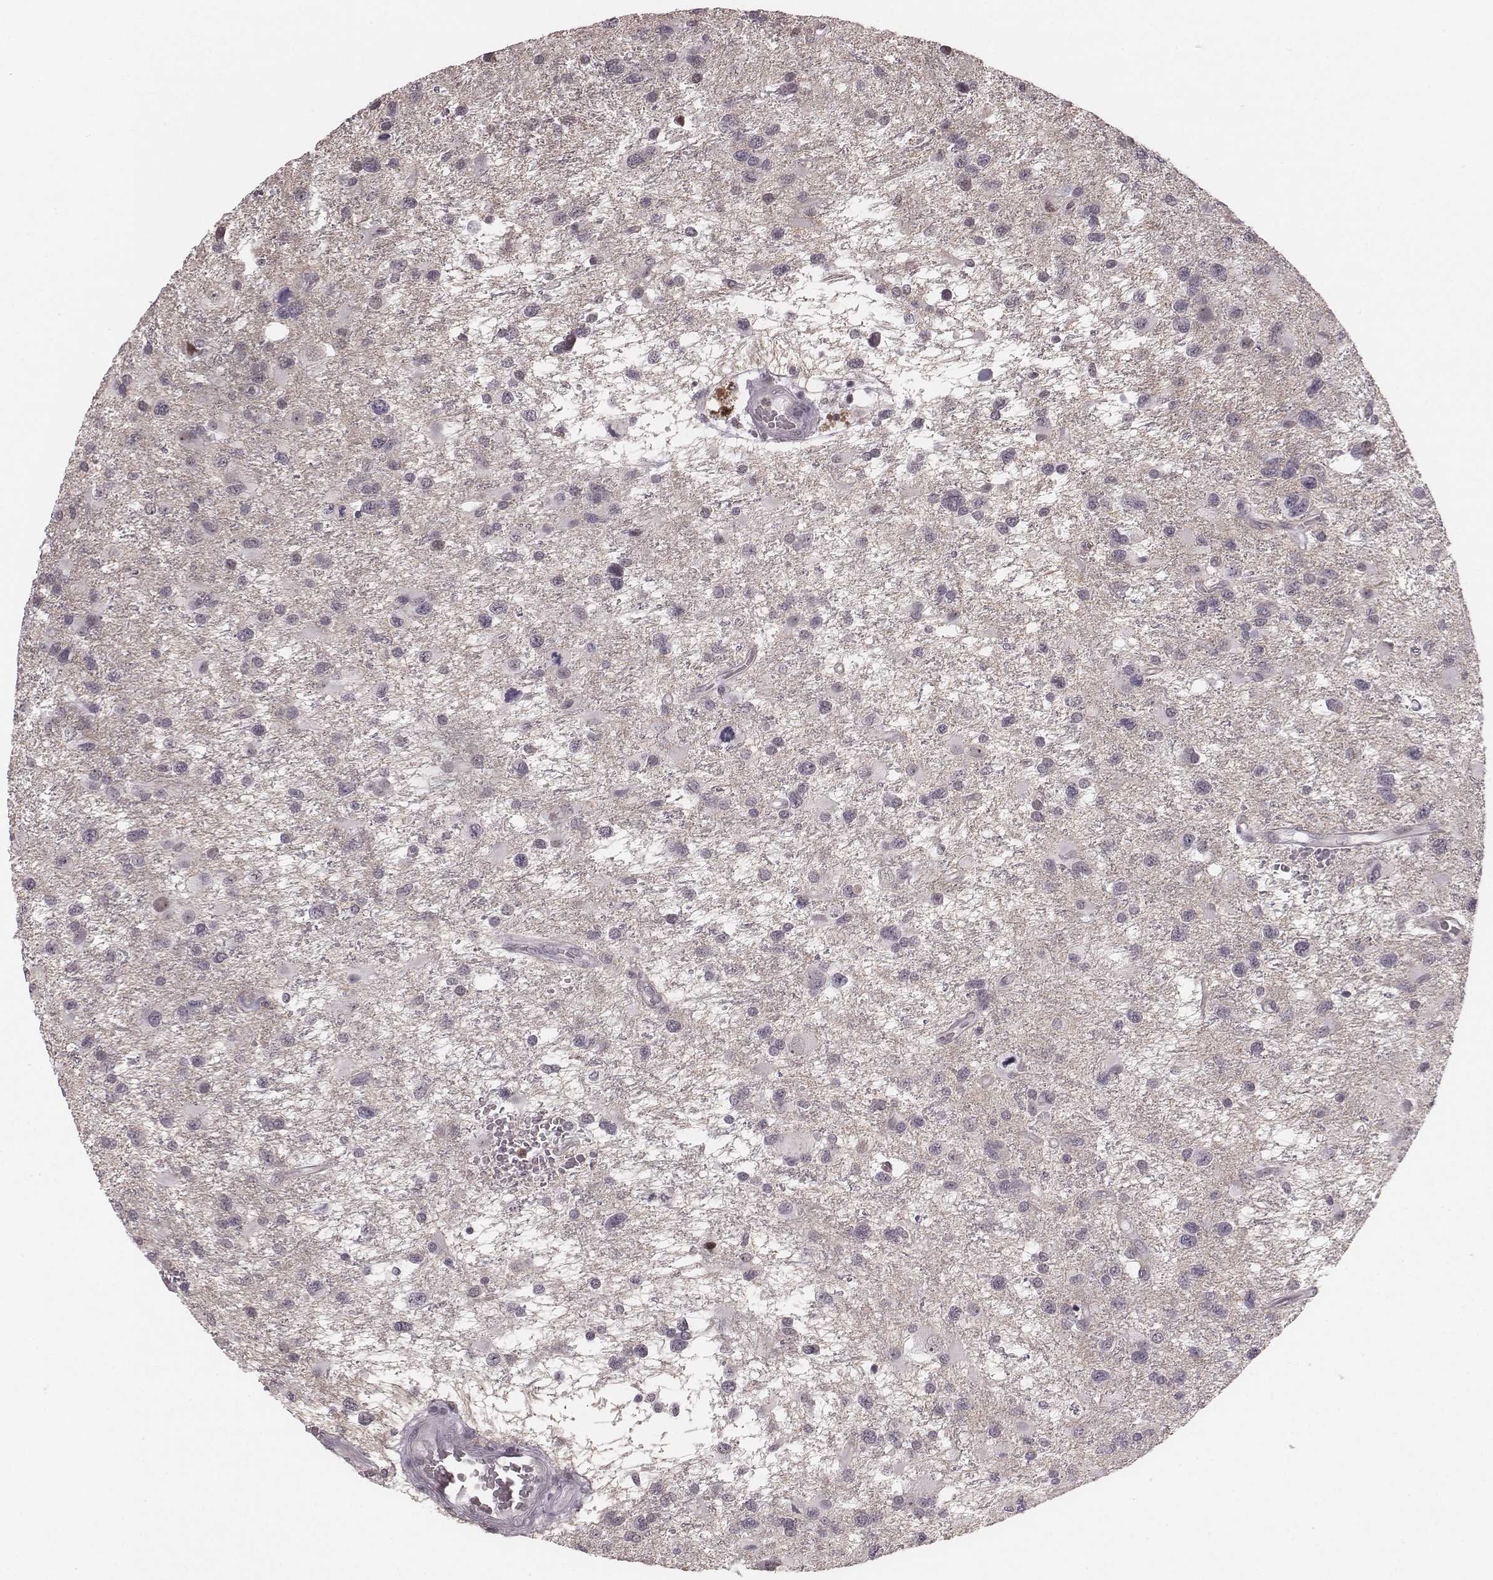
{"staining": {"intensity": "negative", "quantity": "none", "location": "none"}, "tissue": "glioma", "cell_type": "Tumor cells", "image_type": "cancer", "snomed": [{"axis": "morphology", "description": "Glioma, malignant, NOS"}, {"axis": "morphology", "description": "Glioma, malignant, High grade"}, {"axis": "topography", "description": "Brain"}], "caption": "IHC histopathology image of neoplastic tissue: glioma stained with DAB (3,3'-diaminobenzidine) displays no significant protein expression in tumor cells. (Brightfield microscopy of DAB immunohistochemistry at high magnification).", "gene": "RPGRIP1", "patient": {"sex": "female", "age": 71}}